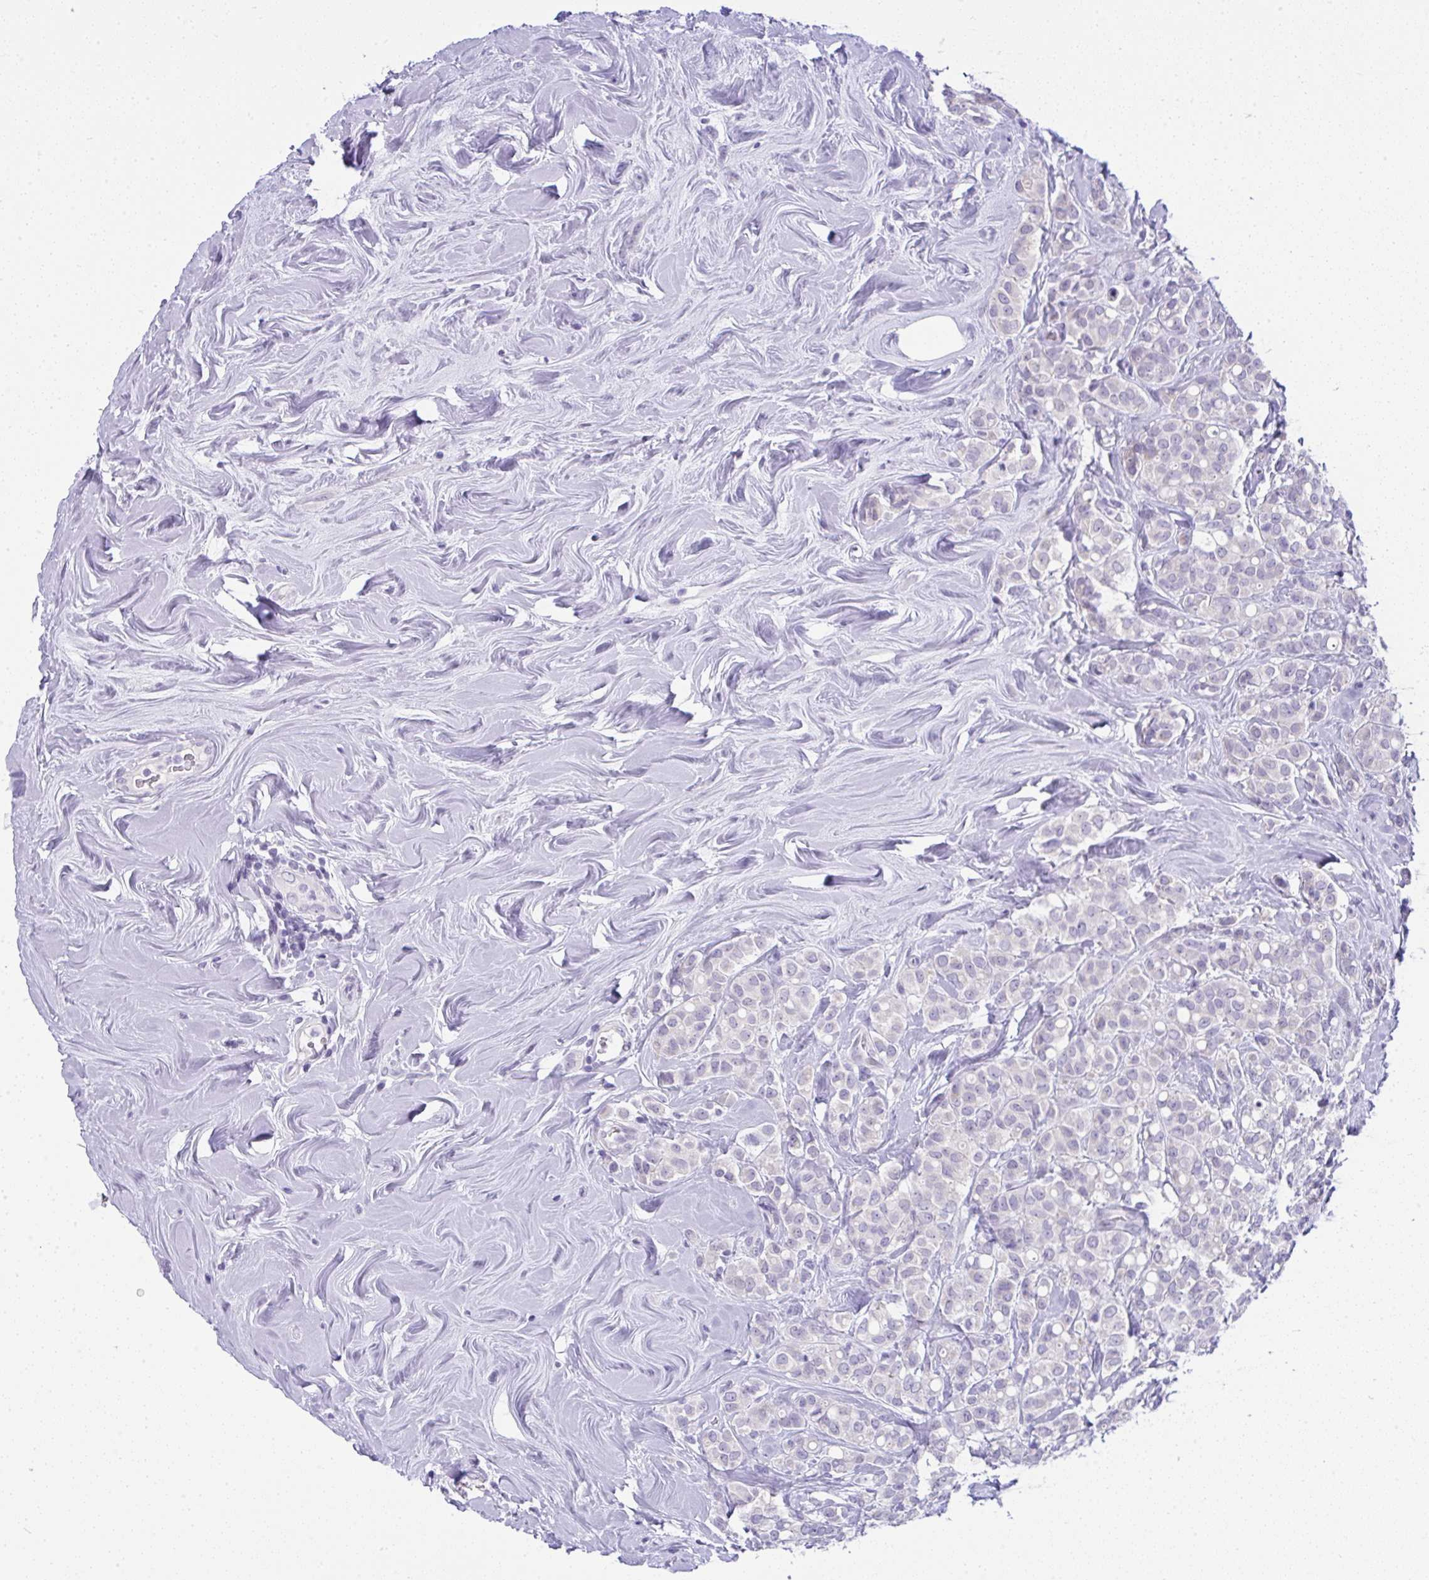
{"staining": {"intensity": "negative", "quantity": "none", "location": "none"}, "tissue": "breast cancer", "cell_type": "Tumor cells", "image_type": "cancer", "snomed": [{"axis": "morphology", "description": "Lobular carcinoma"}, {"axis": "topography", "description": "Breast"}], "caption": "Immunohistochemistry (IHC) of lobular carcinoma (breast) displays no staining in tumor cells.", "gene": "RNF183", "patient": {"sex": "female", "age": 68}}